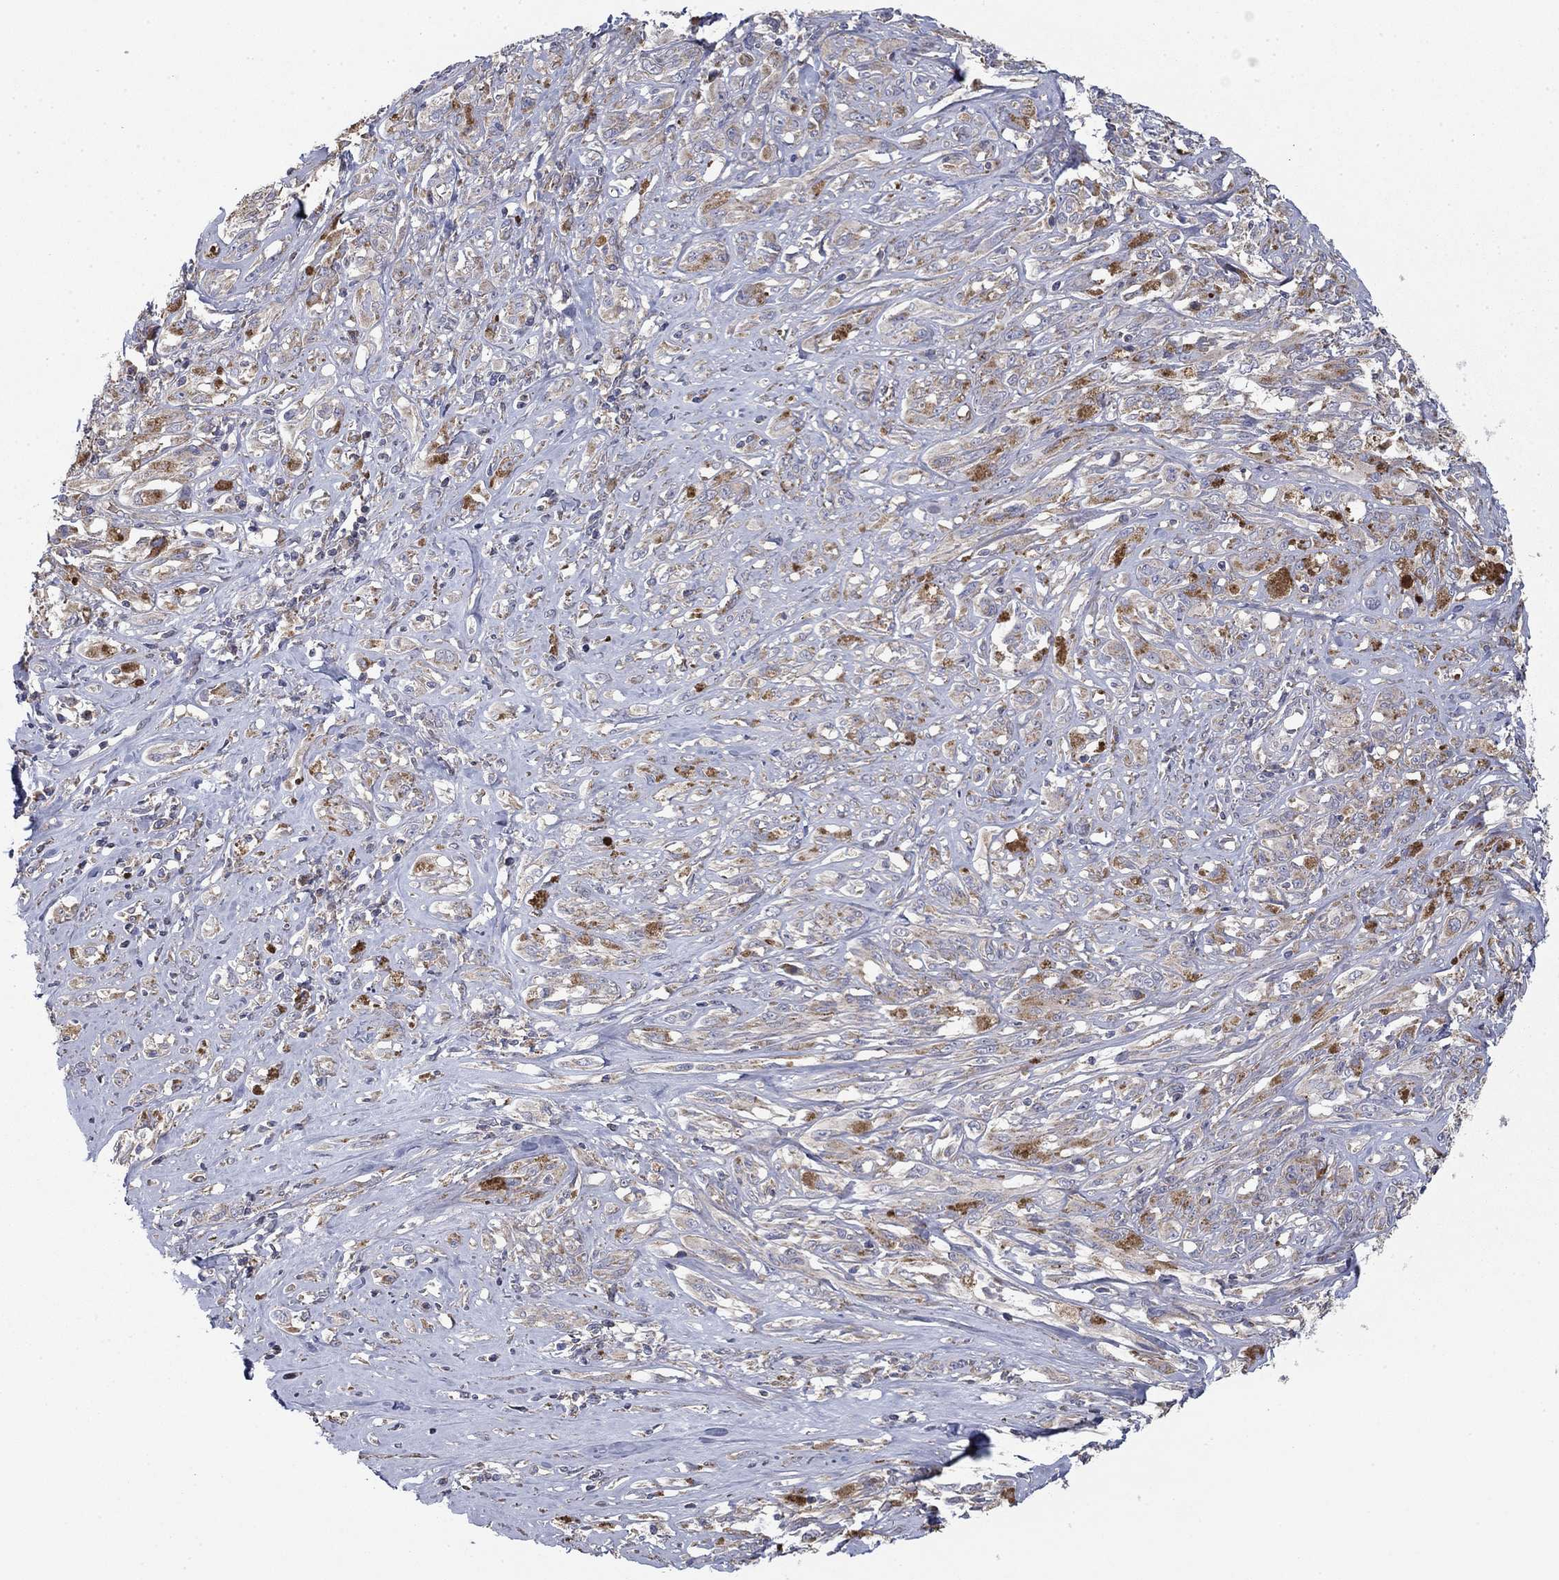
{"staining": {"intensity": "strong", "quantity": "<25%", "location": "cytoplasmic/membranous"}, "tissue": "melanoma", "cell_type": "Tumor cells", "image_type": "cancer", "snomed": [{"axis": "morphology", "description": "Malignant melanoma, NOS"}, {"axis": "topography", "description": "Skin"}], "caption": "Human malignant melanoma stained with a brown dye demonstrates strong cytoplasmic/membranous positive positivity in approximately <25% of tumor cells.", "gene": "MMAA", "patient": {"sex": "female", "age": 91}}